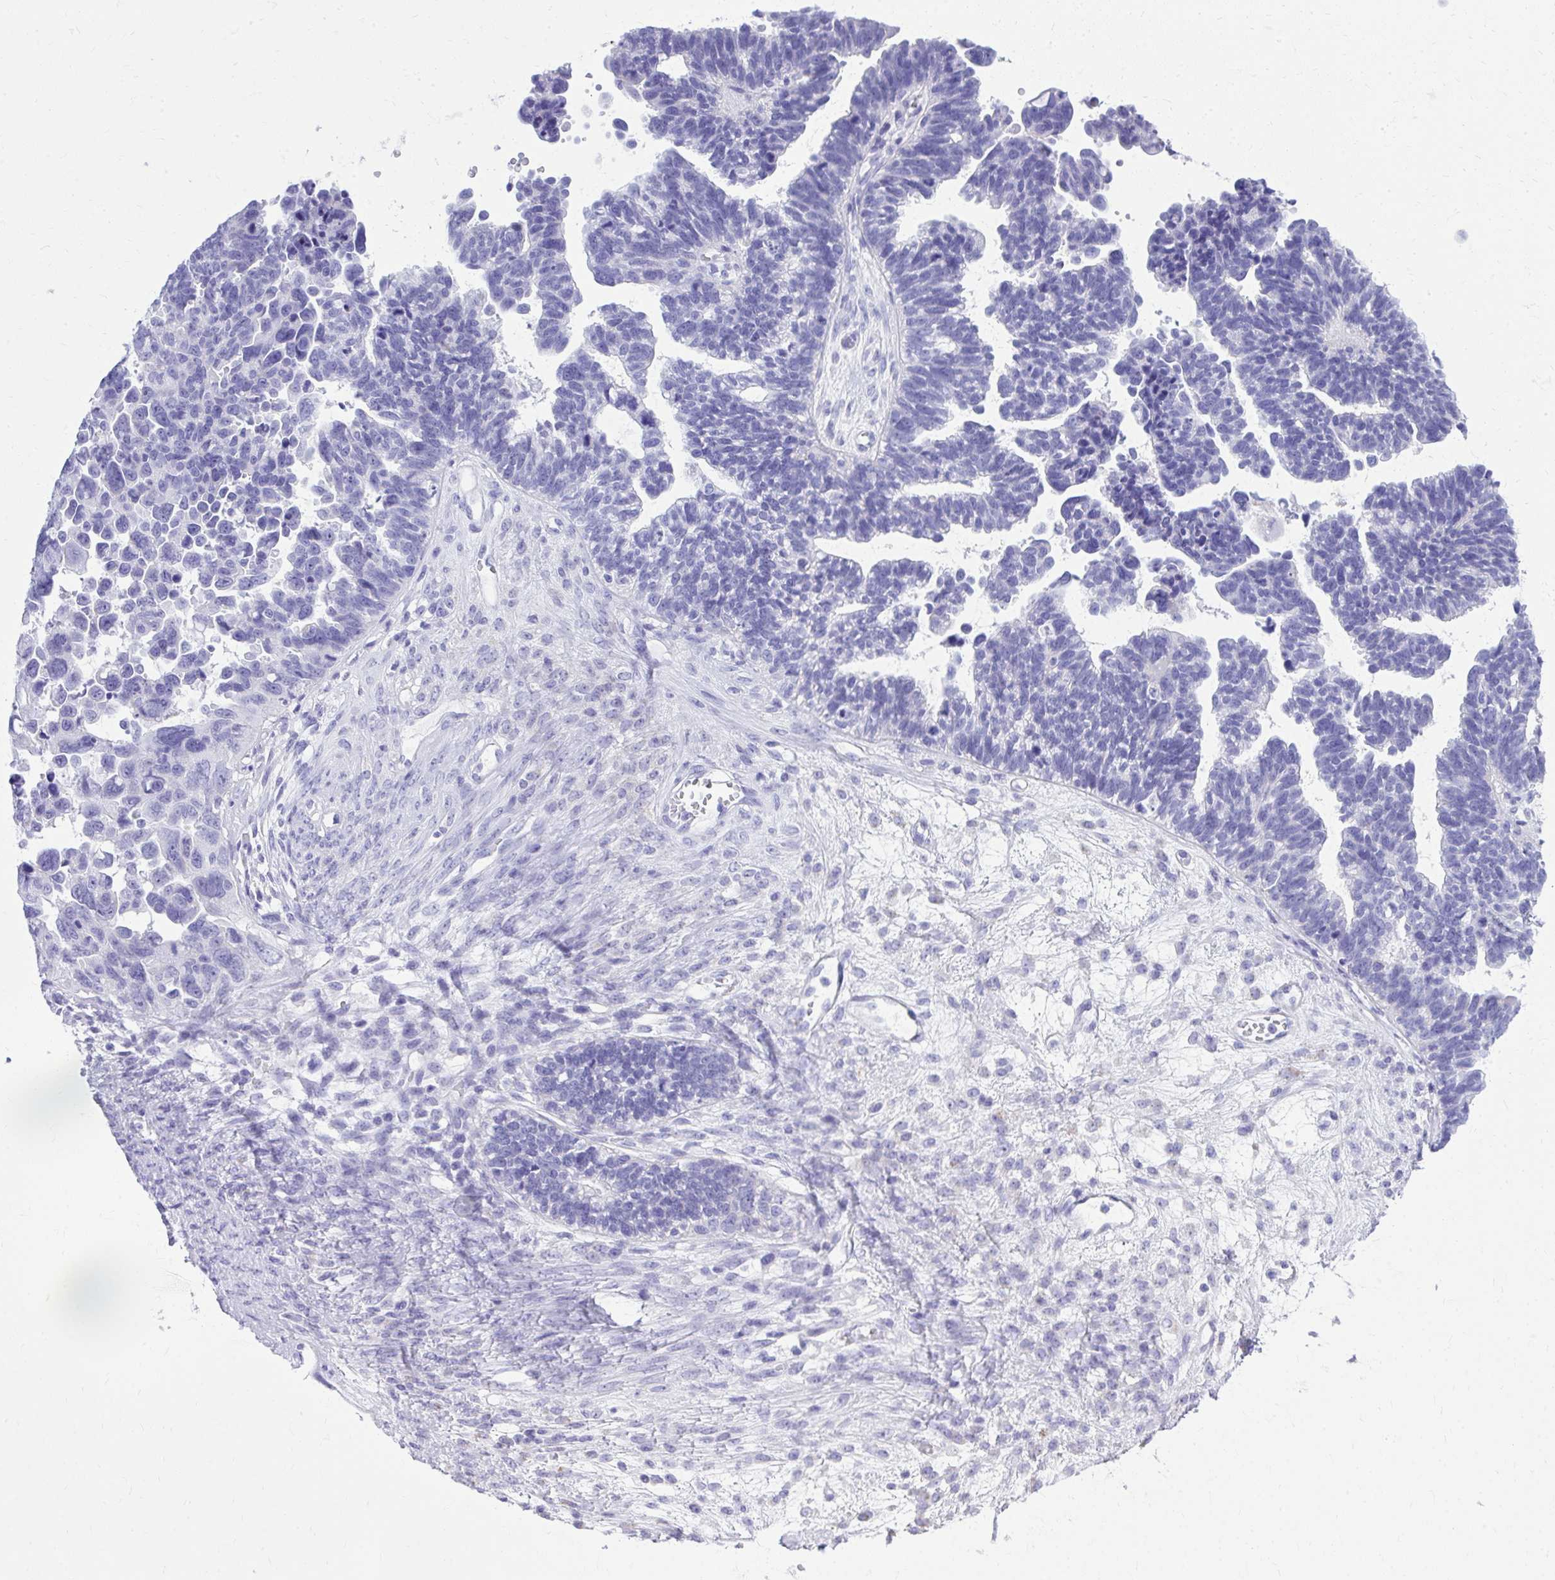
{"staining": {"intensity": "negative", "quantity": "none", "location": "none"}, "tissue": "ovarian cancer", "cell_type": "Tumor cells", "image_type": "cancer", "snomed": [{"axis": "morphology", "description": "Cystadenocarcinoma, serous, NOS"}, {"axis": "topography", "description": "Ovary"}], "caption": "An IHC micrograph of serous cystadenocarcinoma (ovarian) is shown. There is no staining in tumor cells of serous cystadenocarcinoma (ovarian).", "gene": "RALYL", "patient": {"sex": "female", "age": 60}}